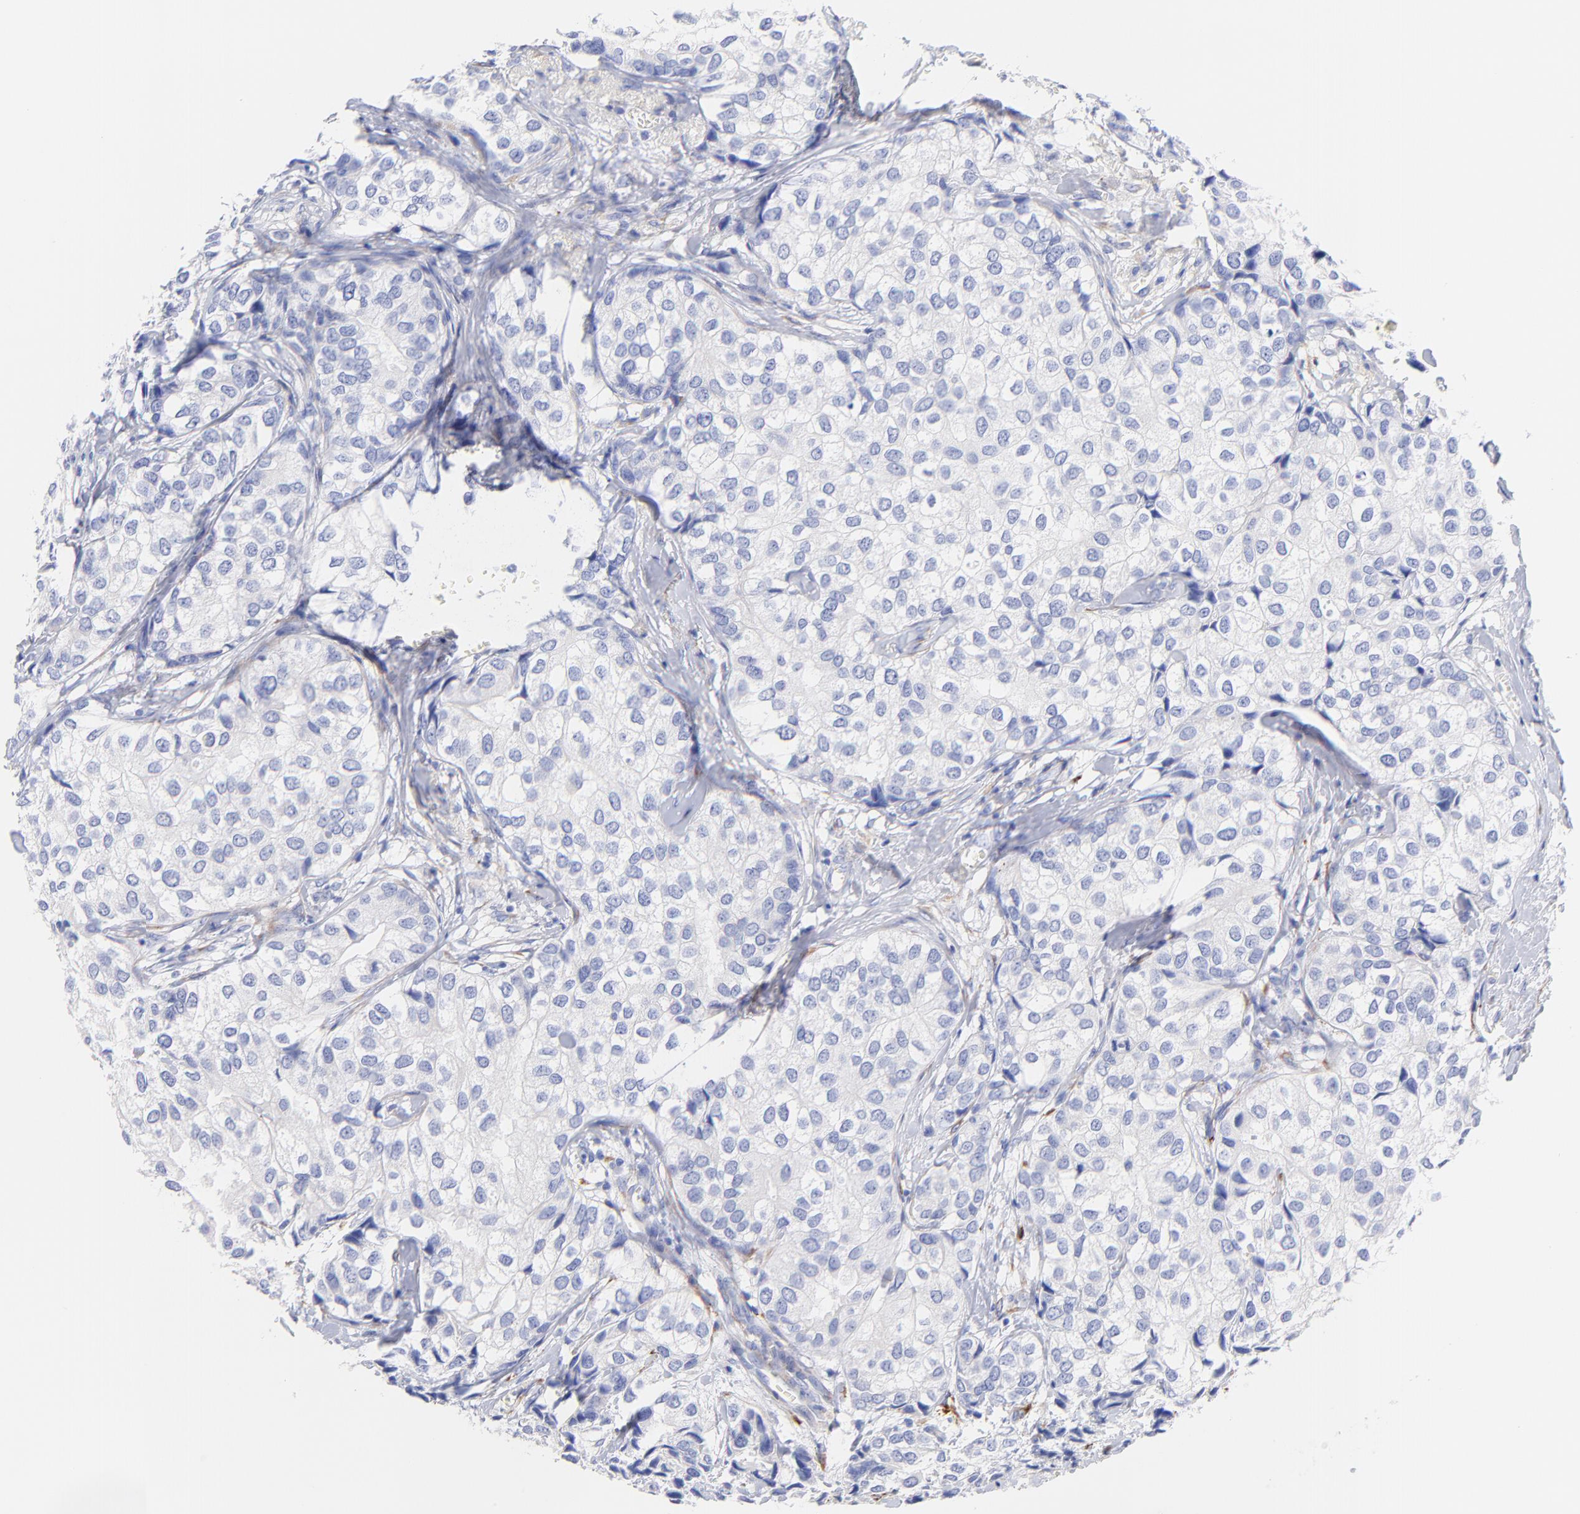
{"staining": {"intensity": "negative", "quantity": "none", "location": "none"}, "tissue": "breast cancer", "cell_type": "Tumor cells", "image_type": "cancer", "snomed": [{"axis": "morphology", "description": "Duct carcinoma"}, {"axis": "topography", "description": "Breast"}], "caption": "Tumor cells show no significant protein staining in breast cancer (infiltrating ductal carcinoma).", "gene": "C1QTNF6", "patient": {"sex": "female", "age": 68}}